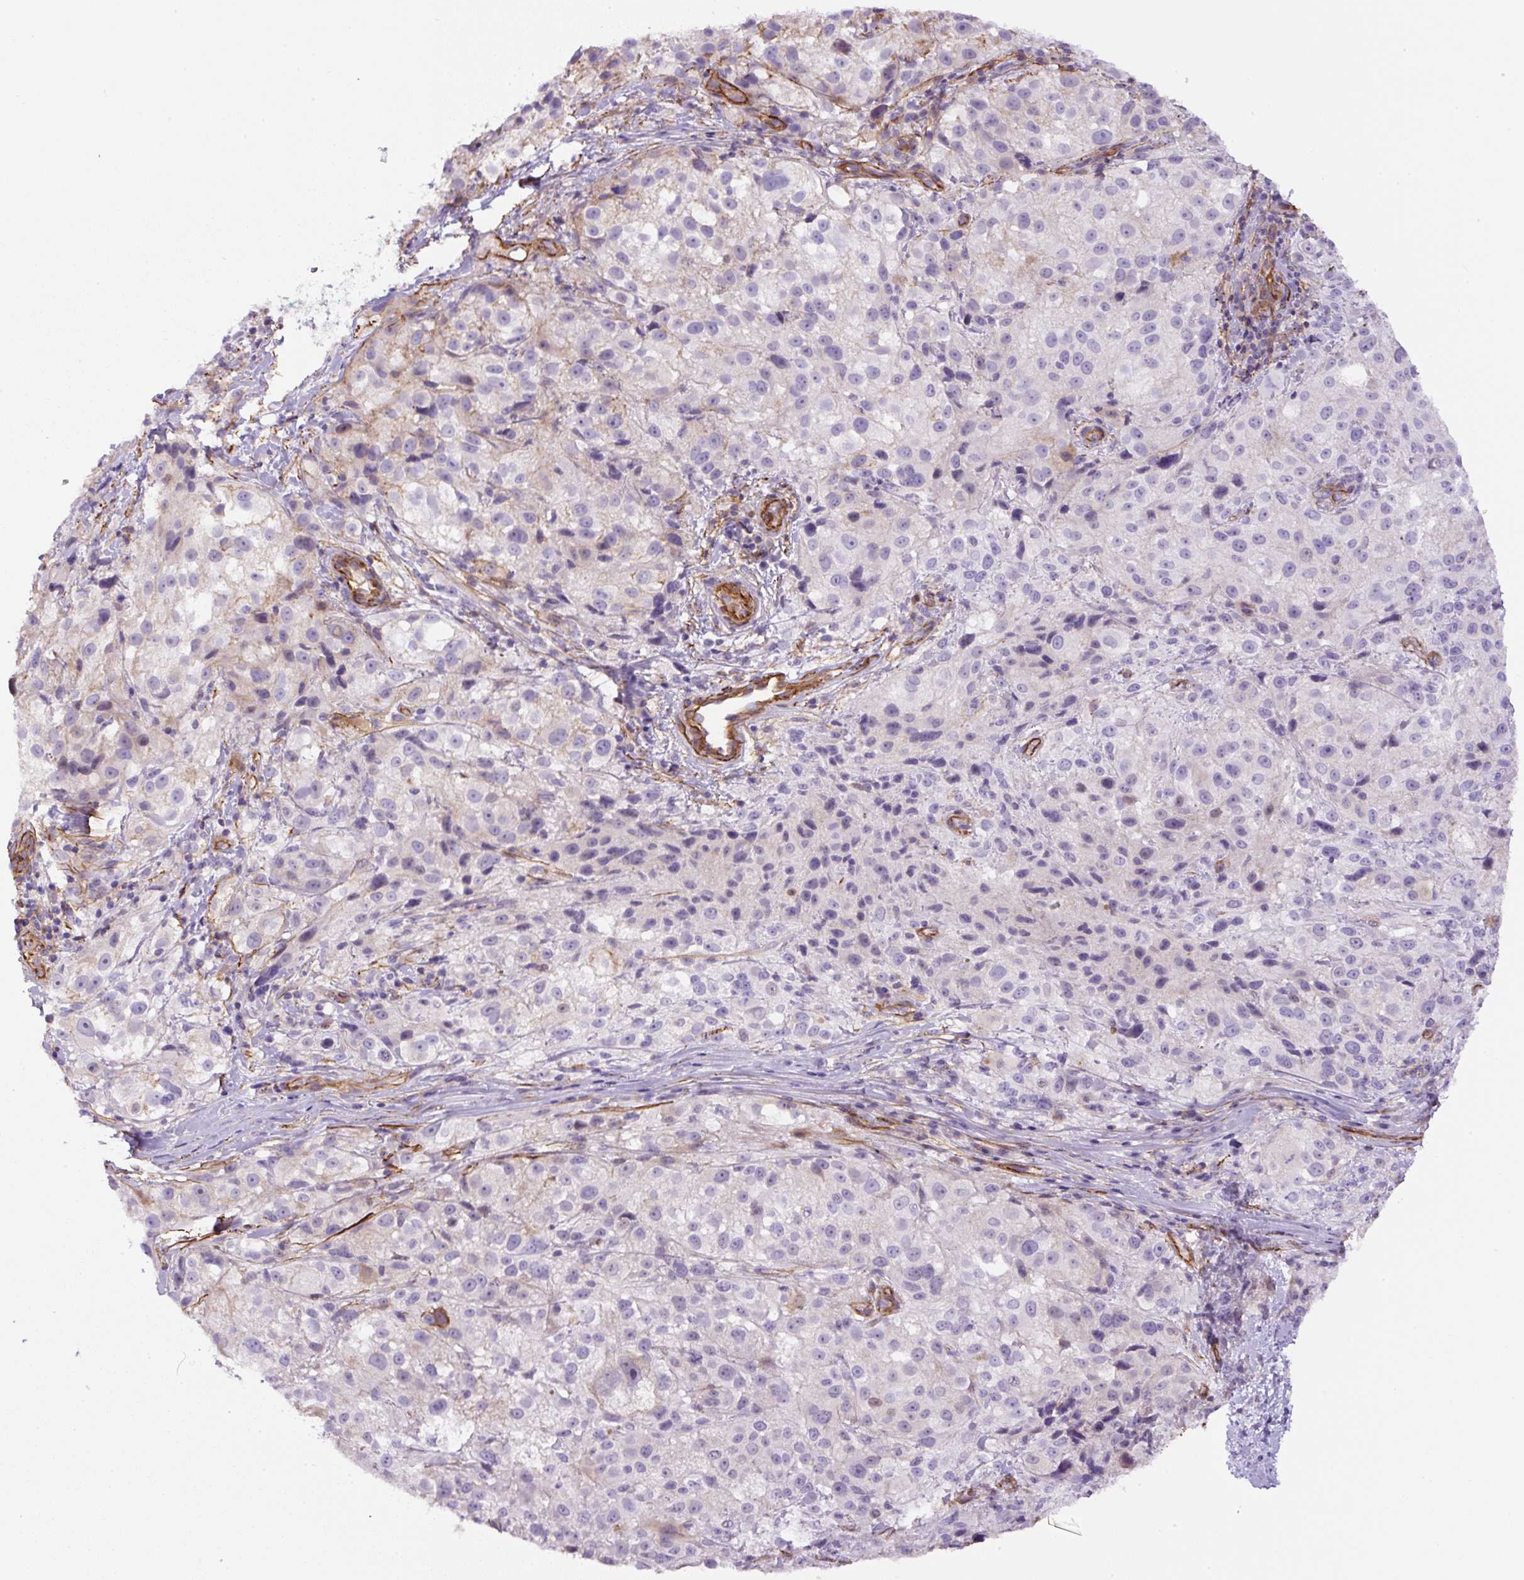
{"staining": {"intensity": "negative", "quantity": "none", "location": "none"}, "tissue": "melanoma", "cell_type": "Tumor cells", "image_type": "cancer", "snomed": [{"axis": "morphology", "description": "Necrosis, NOS"}, {"axis": "morphology", "description": "Malignant melanoma, NOS"}, {"axis": "topography", "description": "Skin"}], "caption": "This is an immunohistochemistry (IHC) histopathology image of malignant melanoma. There is no expression in tumor cells.", "gene": "B3GALT5", "patient": {"sex": "female", "age": 87}}